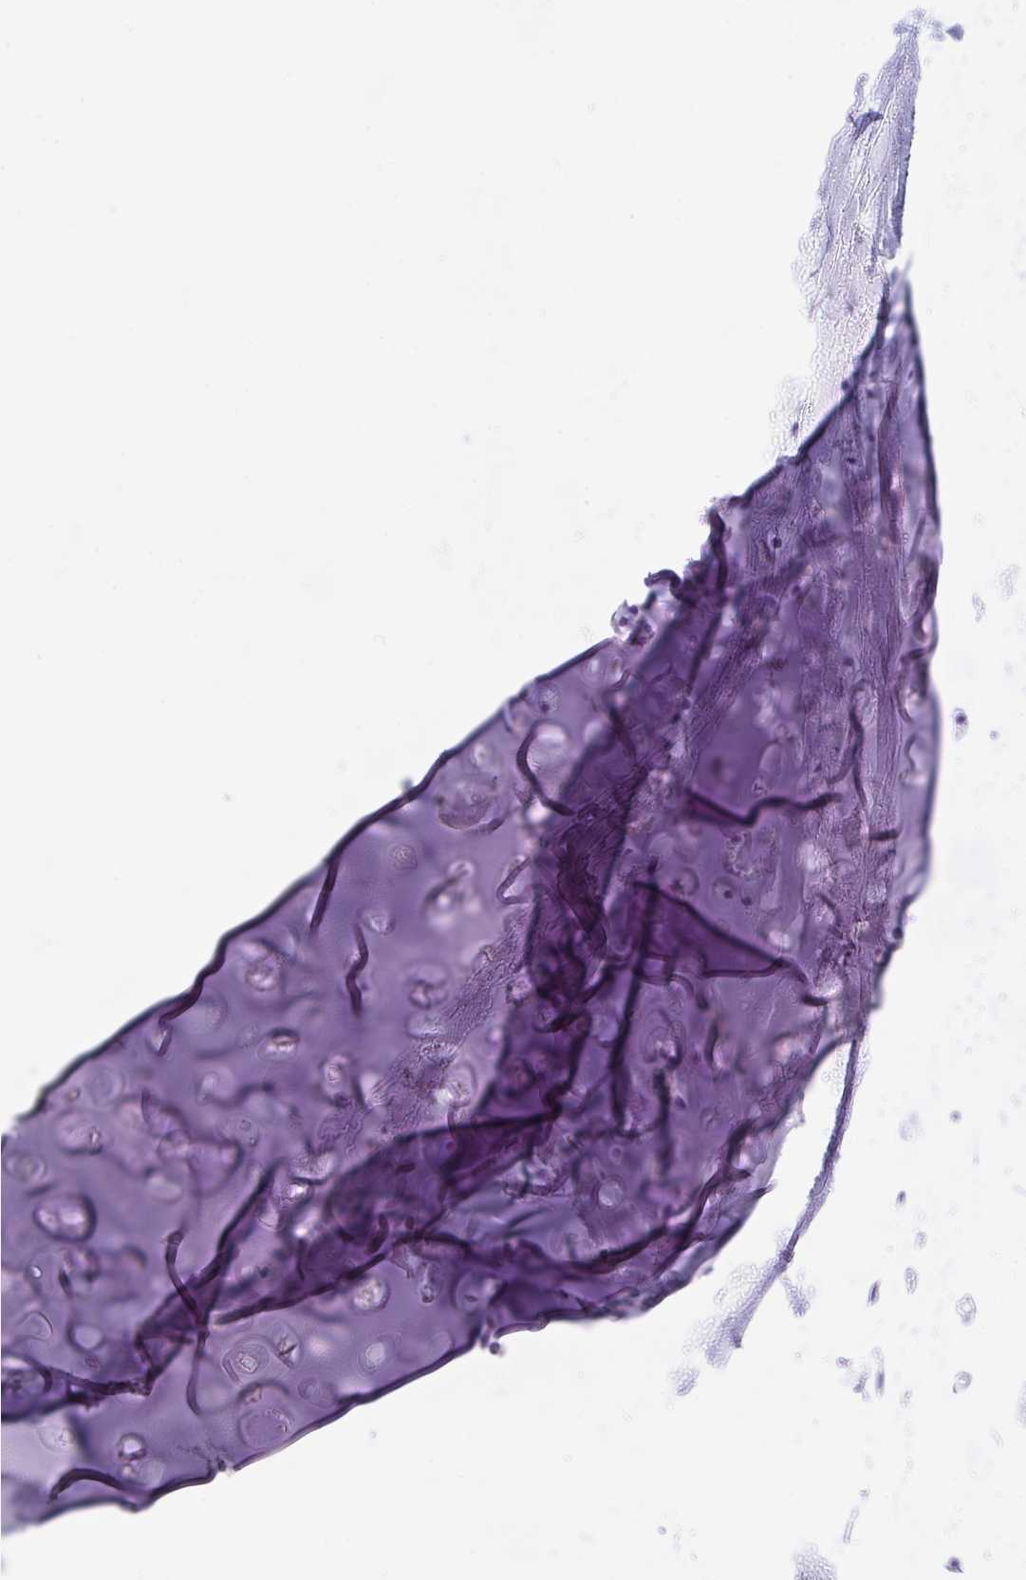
{"staining": {"intensity": "negative", "quantity": "none", "location": "none"}, "tissue": "adipose tissue", "cell_type": "Adipocytes", "image_type": "normal", "snomed": [{"axis": "morphology", "description": "Normal tissue, NOS"}, {"axis": "topography", "description": "Lymph node"}, {"axis": "topography", "description": "Cartilage tissue"}, {"axis": "topography", "description": "Bronchus"}], "caption": "IHC of unremarkable adipose tissue demonstrates no positivity in adipocytes. (Immunohistochemistry (ihc), brightfield microscopy, high magnification).", "gene": "TRAF4", "patient": {"sex": "female", "age": 70}}